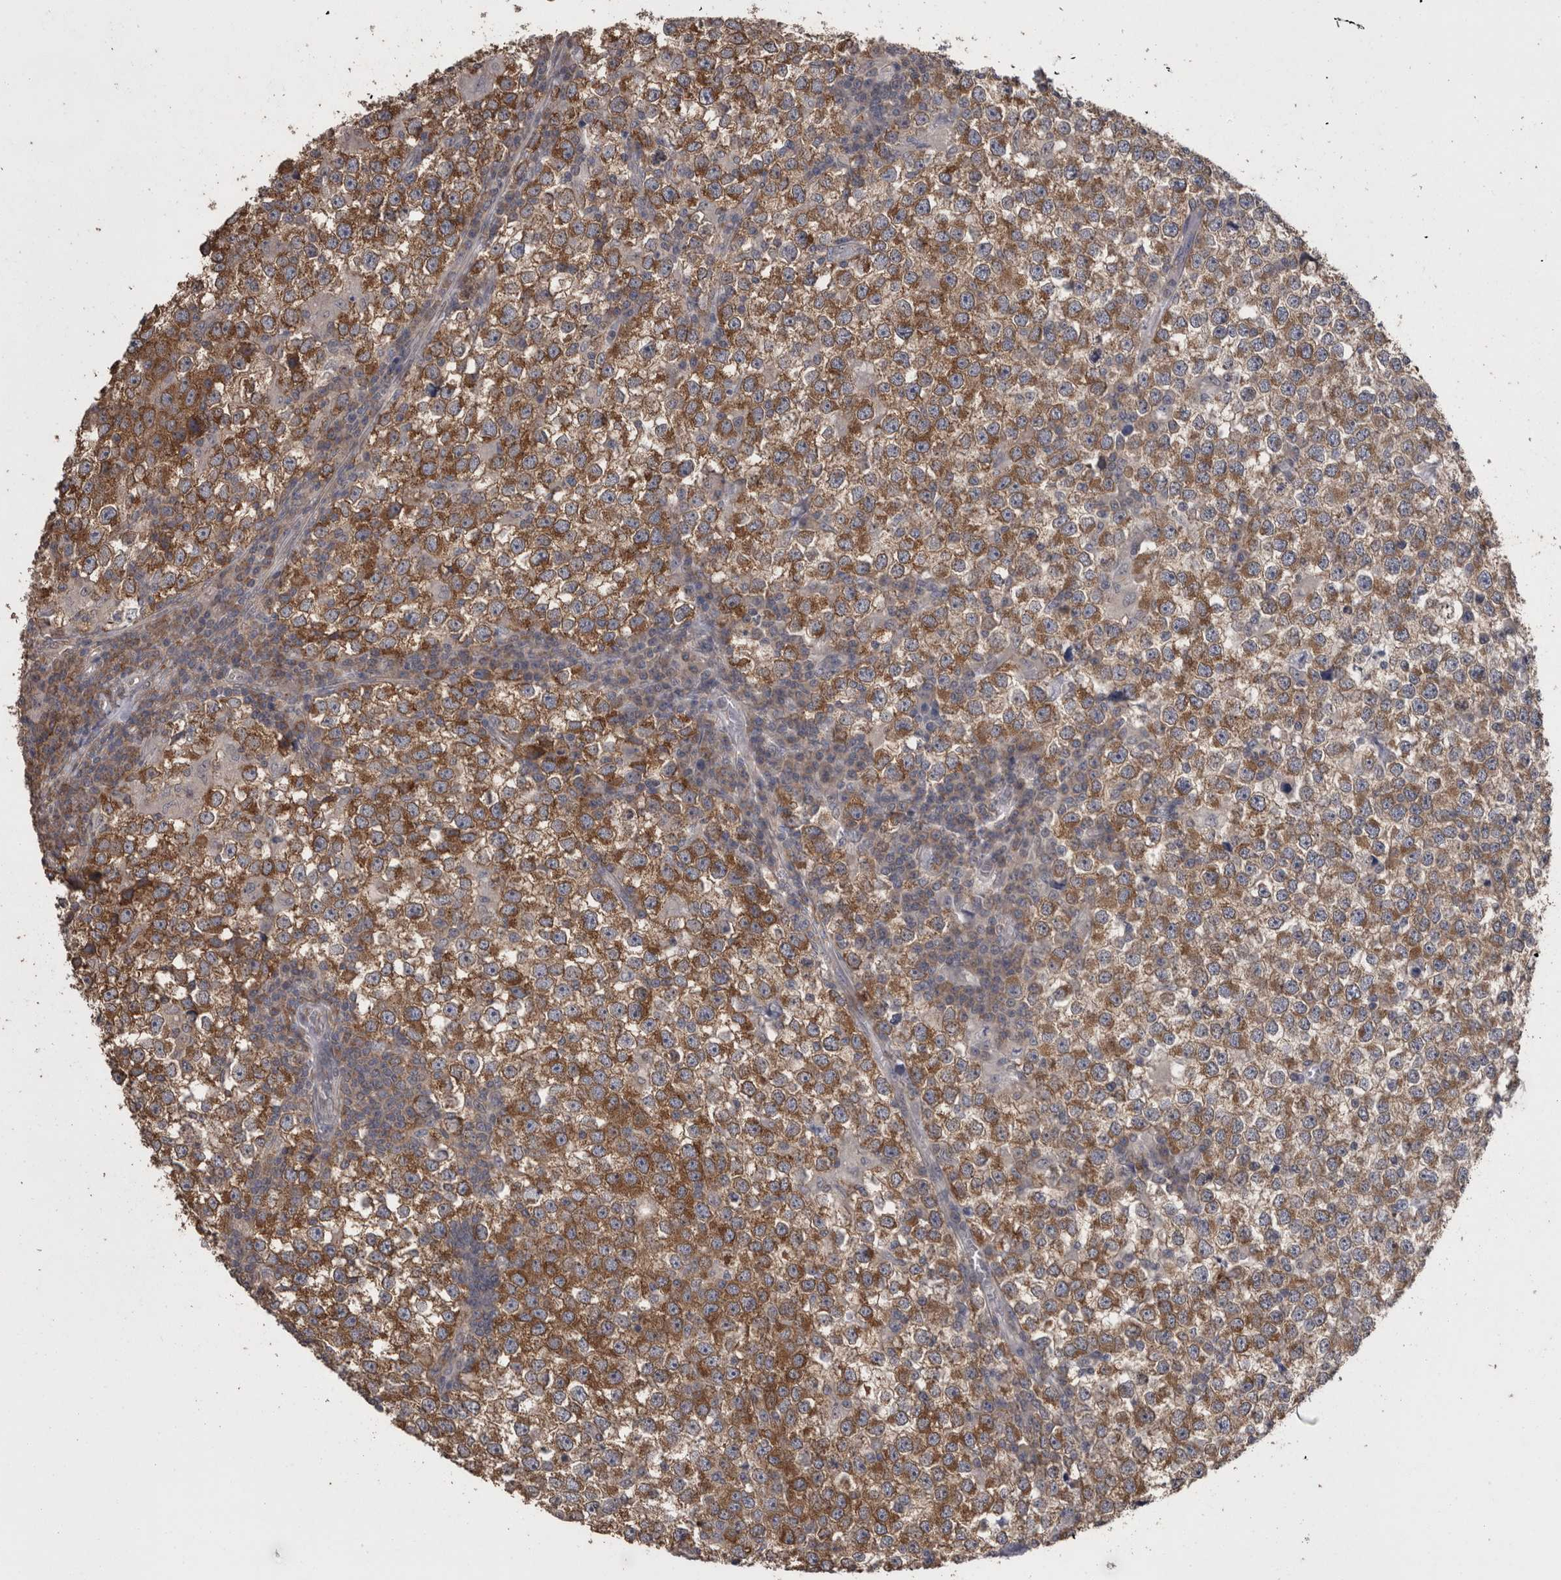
{"staining": {"intensity": "moderate", "quantity": ">75%", "location": "cytoplasmic/membranous"}, "tissue": "testis cancer", "cell_type": "Tumor cells", "image_type": "cancer", "snomed": [{"axis": "morphology", "description": "Seminoma, NOS"}, {"axis": "topography", "description": "Testis"}], "caption": "This is an image of IHC staining of seminoma (testis), which shows moderate positivity in the cytoplasmic/membranous of tumor cells.", "gene": "DDX6", "patient": {"sex": "male", "age": 65}}